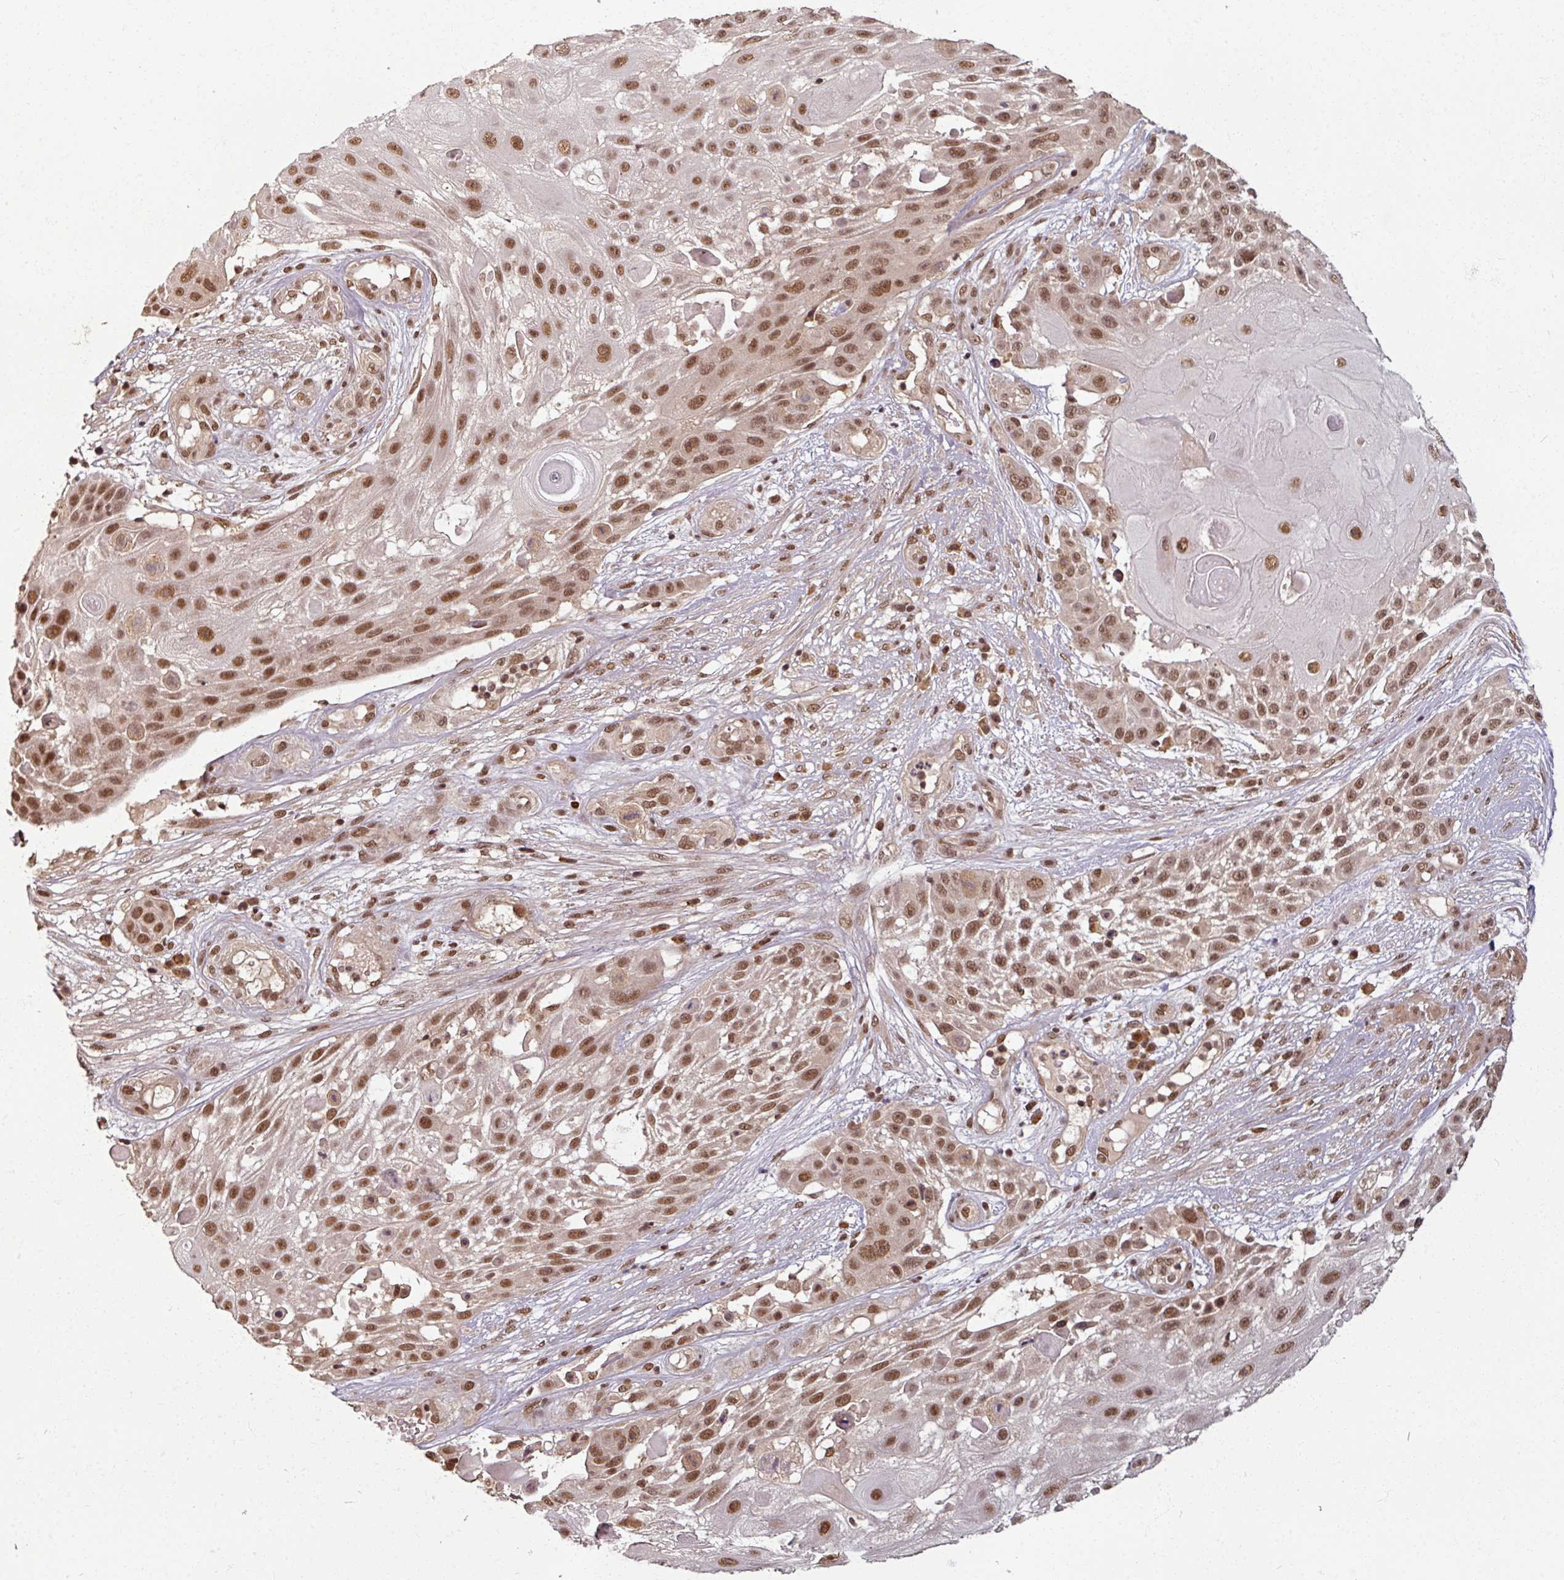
{"staining": {"intensity": "moderate", "quantity": ">75%", "location": "nuclear"}, "tissue": "skin cancer", "cell_type": "Tumor cells", "image_type": "cancer", "snomed": [{"axis": "morphology", "description": "Squamous cell carcinoma, NOS"}, {"axis": "topography", "description": "Skin"}], "caption": "A high-resolution image shows IHC staining of skin squamous cell carcinoma, which demonstrates moderate nuclear expression in approximately >75% of tumor cells.", "gene": "POLR2G", "patient": {"sex": "female", "age": 86}}